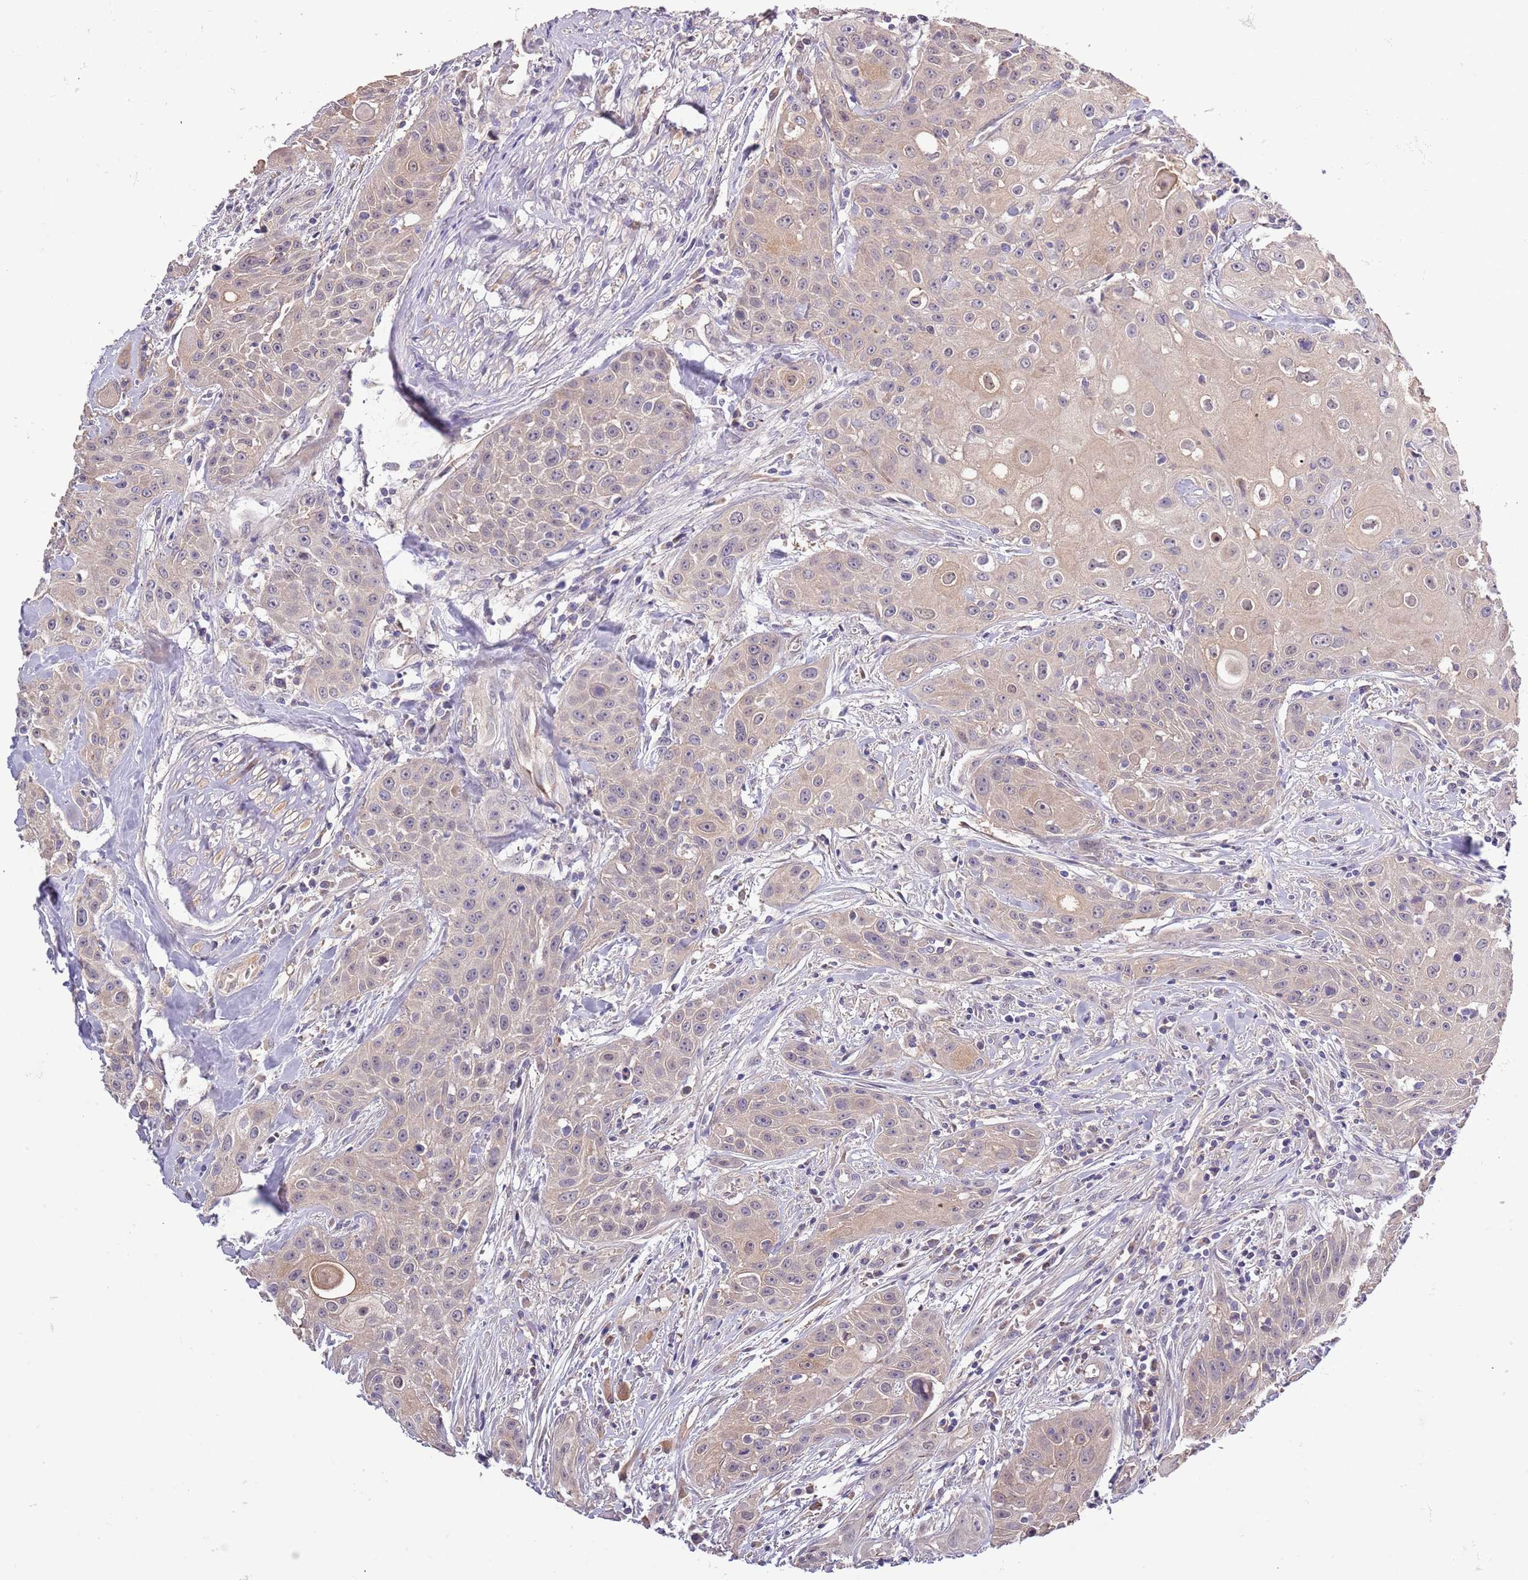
{"staining": {"intensity": "weak", "quantity": "25%-75%", "location": "cytoplasmic/membranous"}, "tissue": "head and neck cancer", "cell_type": "Tumor cells", "image_type": "cancer", "snomed": [{"axis": "morphology", "description": "Squamous cell carcinoma, NOS"}, {"axis": "topography", "description": "Oral tissue"}, {"axis": "topography", "description": "Head-Neck"}], "caption": "Tumor cells exhibit weak cytoplasmic/membranous positivity in approximately 25%-75% of cells in head and neck squamous cell carcinoma.", "gene": "LIPJ", "patient": {"sex": "female", "age": 82}}